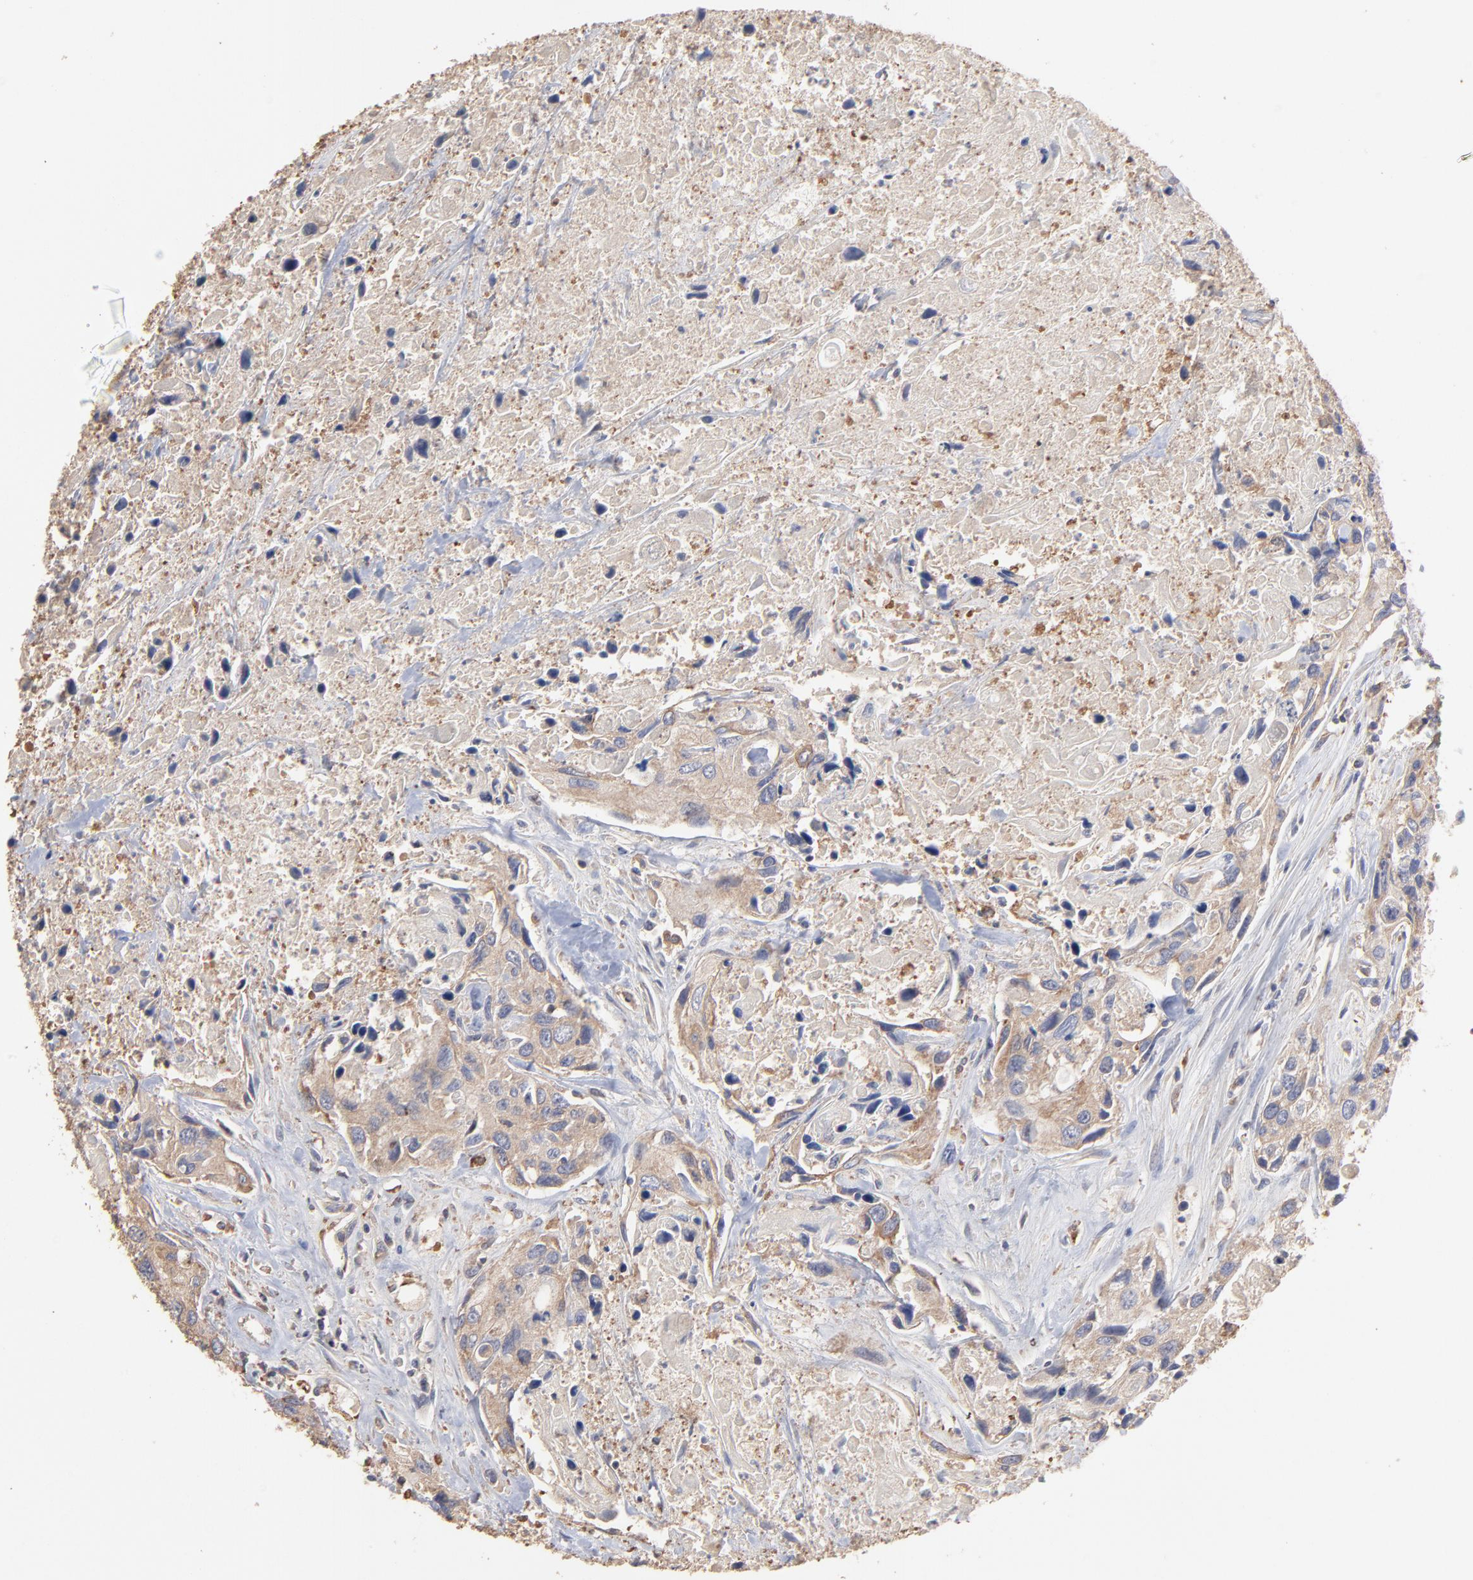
{"staining": {"intensity": "moderate", "quantity": ">75%", "location": "cytoplasmic/membranous"}, "tissue": "urothelial cancer", "cell_type": "Tumor cells", "image_type": "cancer", "snomed": [{"axis": "morphology", "description": "Urothelial carcinoma, High grade"}, {"axis": "topography", "description": "Urinary bladder"}], "caption": "Moderate cytoplasmic/membranous expression for a protein is appreciated in approximately >75% of tumor cells of urothelial carcinoma (high-grade) using immunohistochemistry (IHC).", "gene": "TANGO2", "patient": {"sex": "male", "age": 71}}